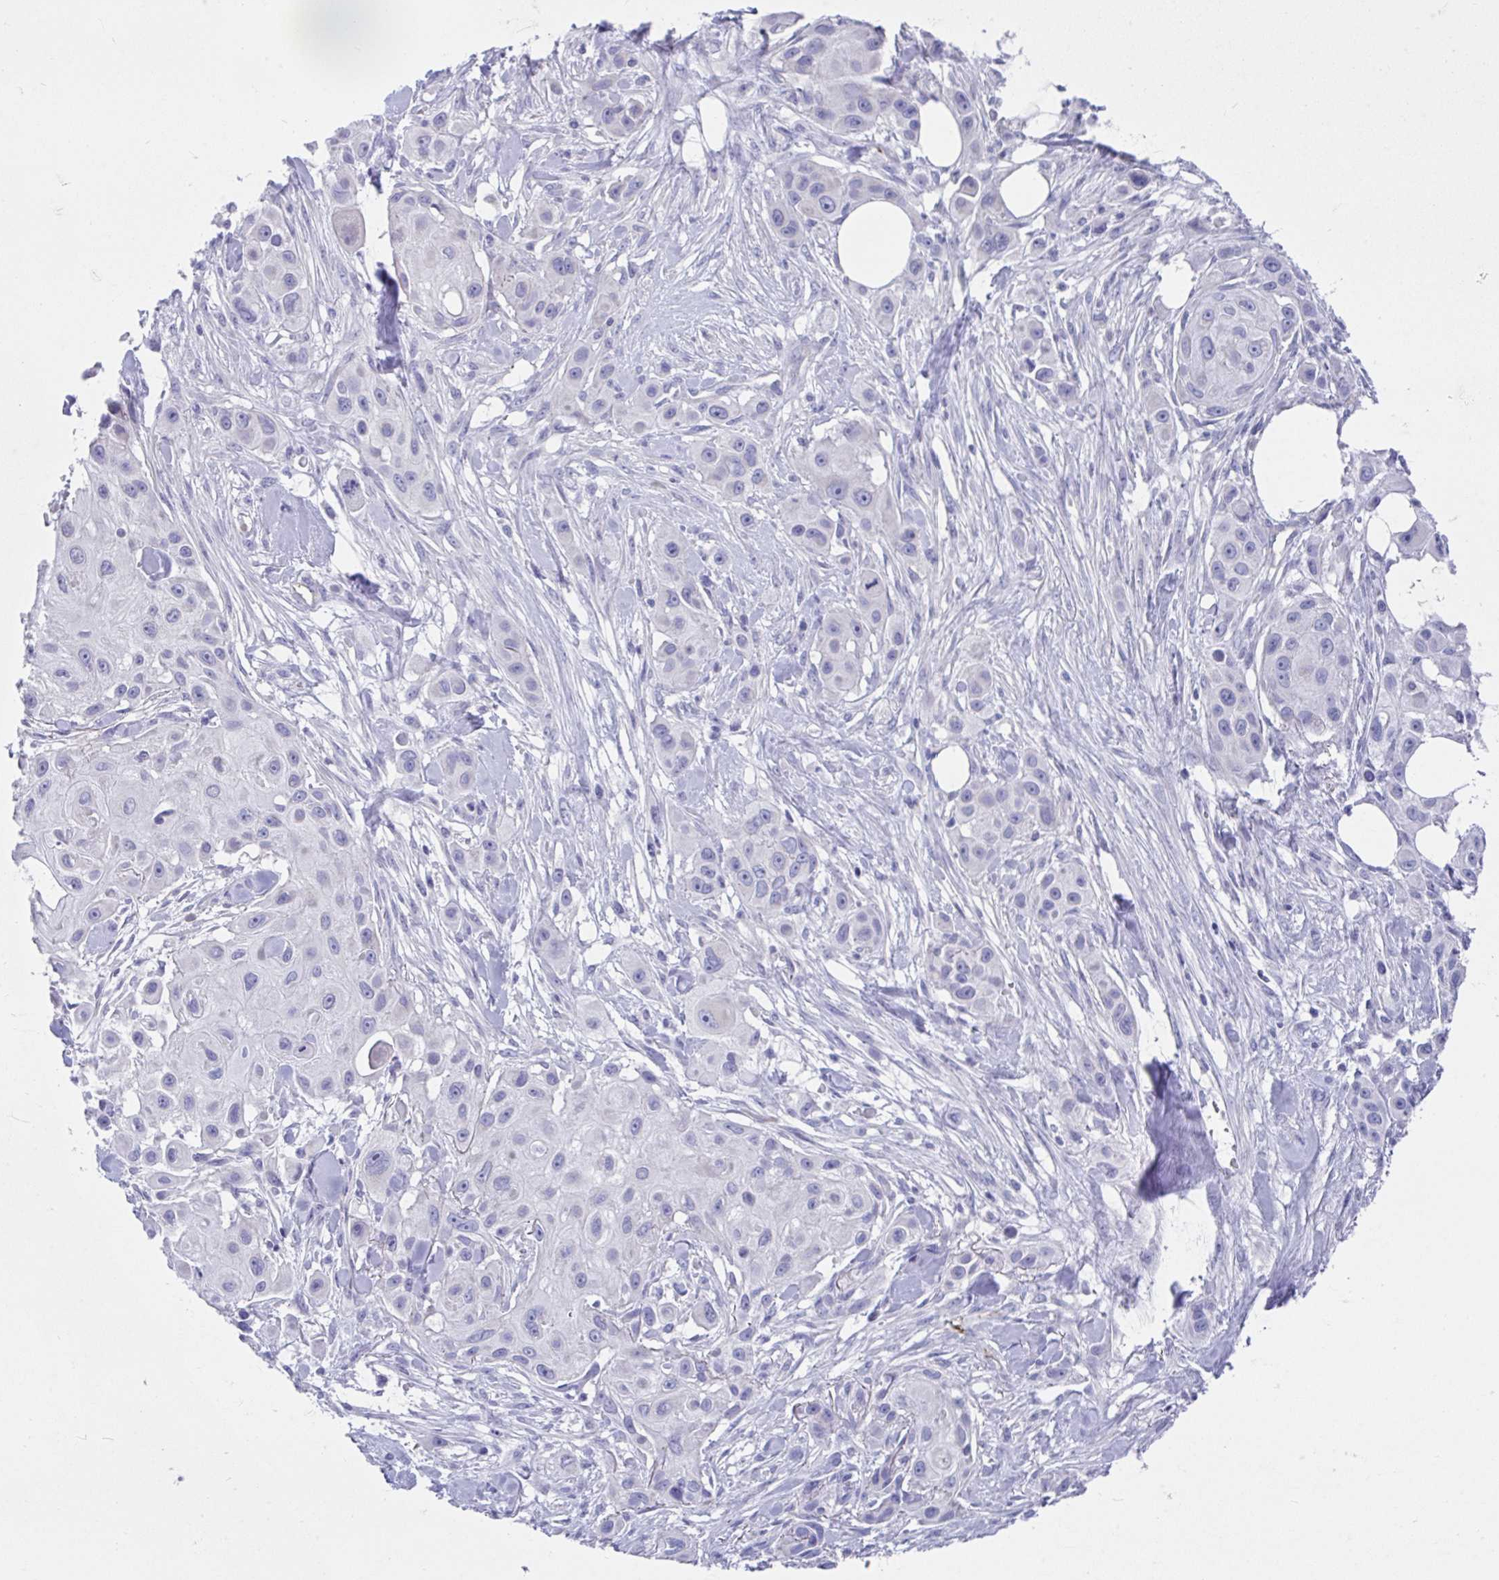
{"staining": {"intensity": "negative", "quantity": "none", "location": "none"}, "tissue": "skin cancer", "cell_type": "Tumor cells", "image_type": "cancer", "snomed": [{"axis": "morphology", "description": "Squamous cell carcinoma, NOS"}, {"axis": "topography", "description": "Skin"}], "caption": "This is an immunohistochemistry photomicrograph of human skin squamous cell carcinoma. There is no expression in tumor cells.", "gene": "CCSAP", "patient": {"sex": "male", "age": 63}}